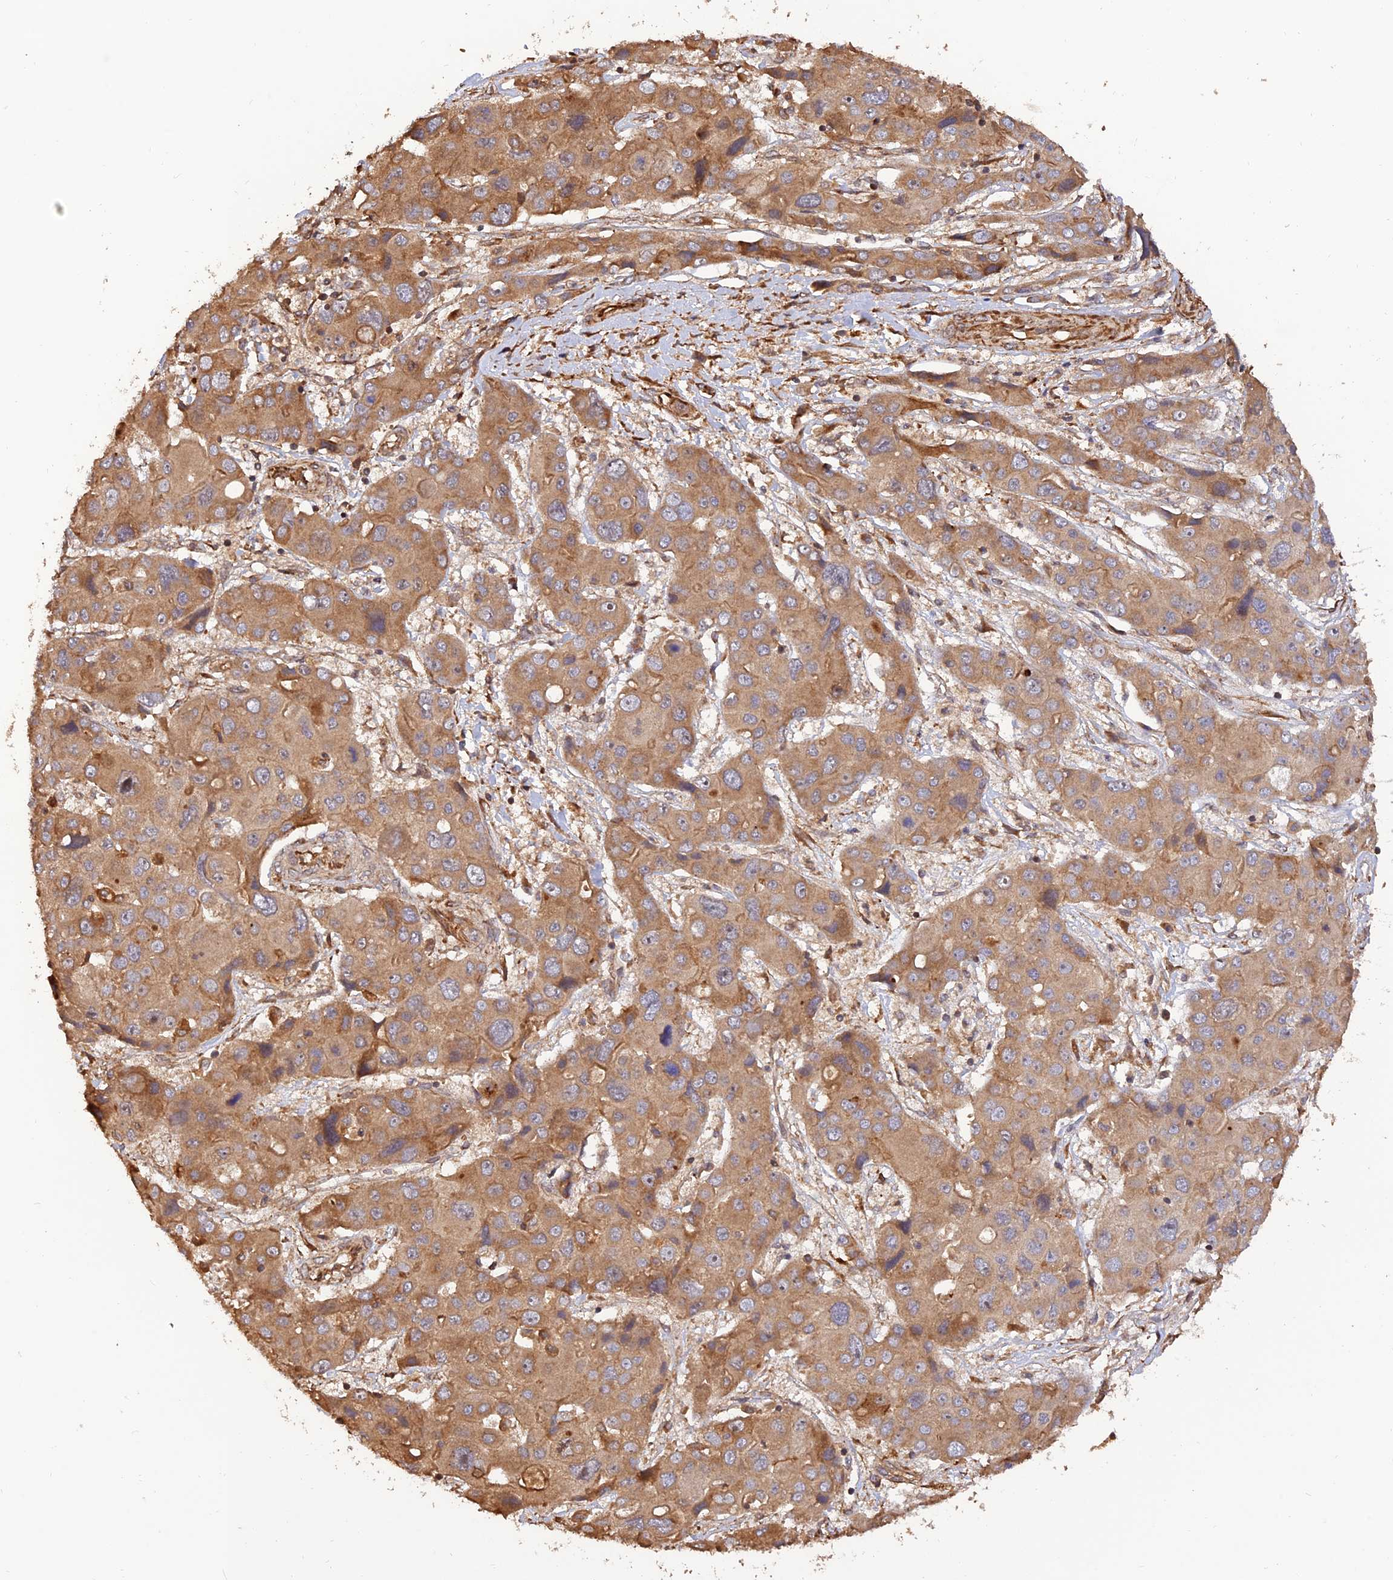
{"staining": {"intensity": "moderate", "quantity": ">75%", "location": "cytoplasmic/membranous"}, "tissue": "liver cancer", "cell_type": "Tumor cells", "image_type": "cancer", "snomed": [{"axis": "morphology", "description": "Cholangiocarcinoma"}, {"axis": "topography", "description": "Liver"}], "caption": "Immunohistochemical staining of human liver cancer (cholangiocarcinoma) demonstrates medium levels of moderate cytoplasmic/membranous protein staining in approximately >75% of tumor cells. (DAB (3,3'-diaminobenzidine) IHC, brown staining for protein, blue staining for nuclei).", "gene": "CREBL2", "patient": {"sex": "male", "age": 67}}